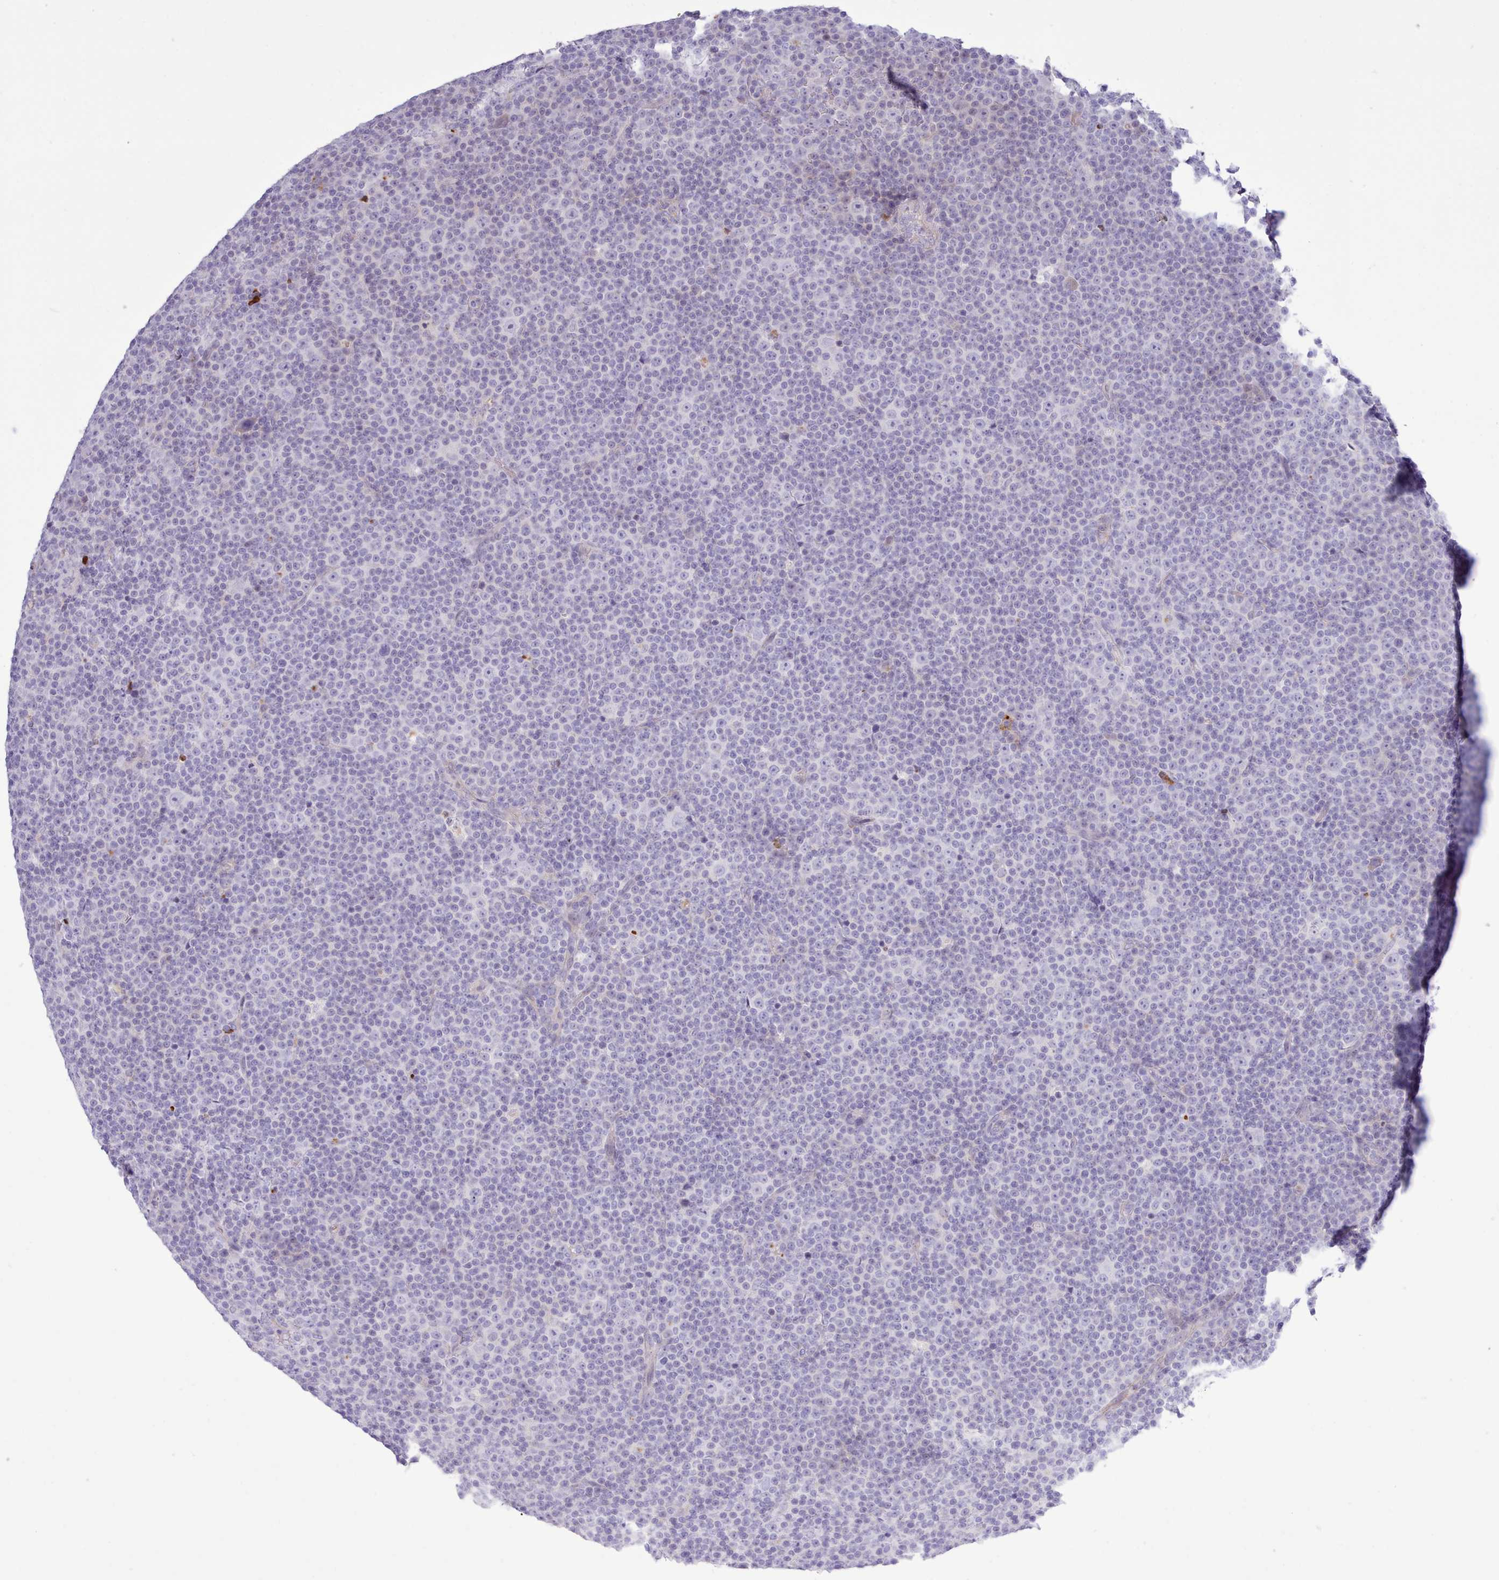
{"staining": {"intensity": "negative", "quantity": "none", "location": "none"}, "tissue": "lymphoma", "cell_type": "Tumor cells", "image_type": "cancer", "snomed": [{"axis": "morphology", "description": "Malignant lymphoma, non-Hodgkin's type, Low grade"}, {"axis": "topography", "description": "Lymph node"}], "caption": "Immunohistochemistry (IHC) of human lymphoma displays no expression in tumor cells.", "gene": "SRD5A1", "patient": {"sex": "female", "age": 67}}